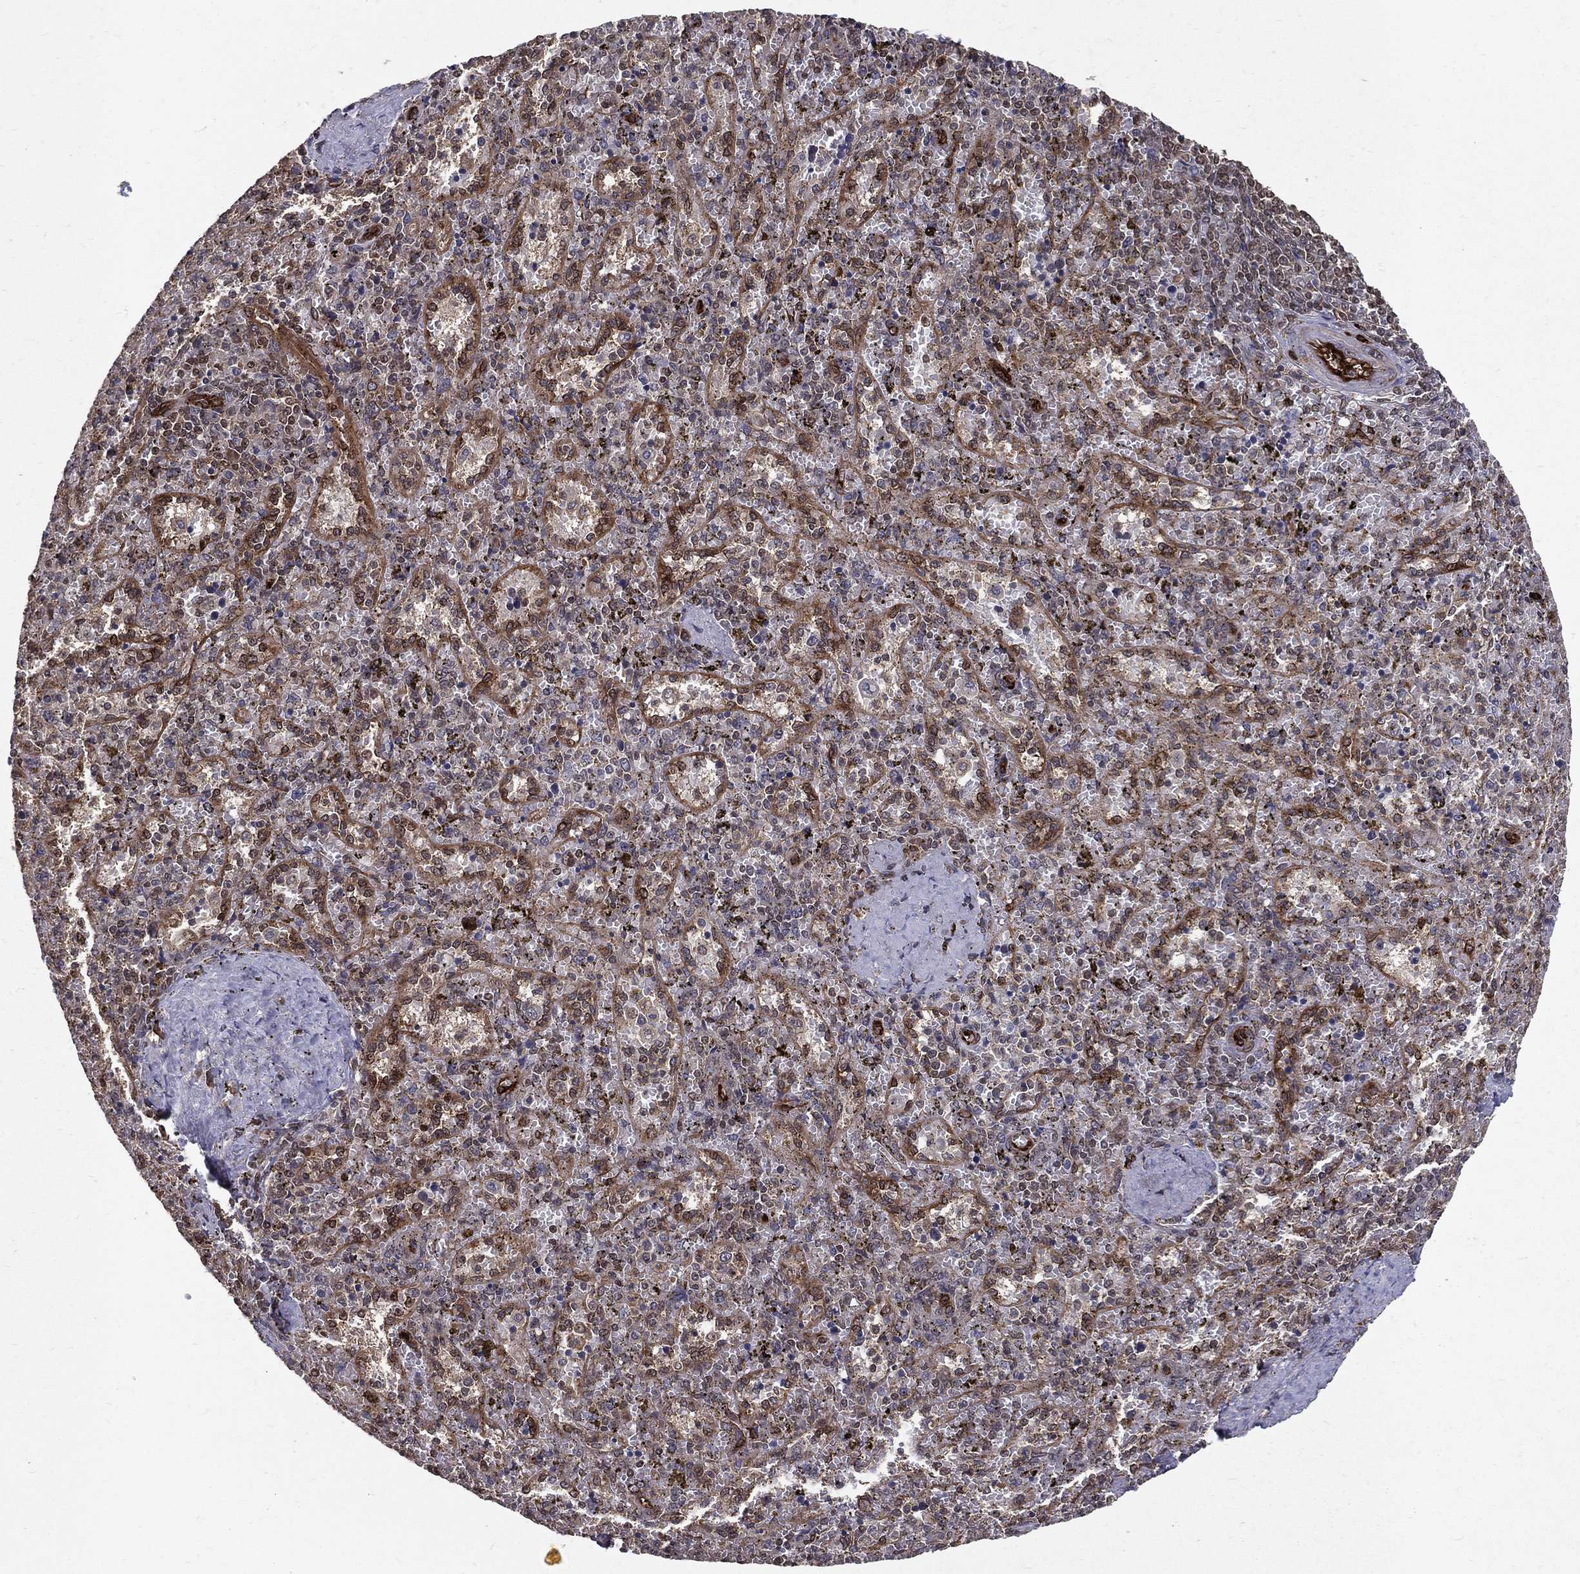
{"staining": {"intensity": "strong", "quantity": "<25%", "location": "cytoplasmic/membranous"}, "tissue": "spleen", "cell_type": "Cells in red pulp", "image_type": "normal", "snomed": [{"axis": "morphology", "description": "Normal tissue, NOS"}, {"axis": "topography", "description": "Spleen"}], "caption": "DAB (3,3'-diaminobenzidine) immunohistochemical staining of normal spleen reveals strong cytoplasmic/membranous protein expression in about <25% of cells in red pulp.", "gene": "CERS2", "patient": {"sex": "female", "age": 50}}